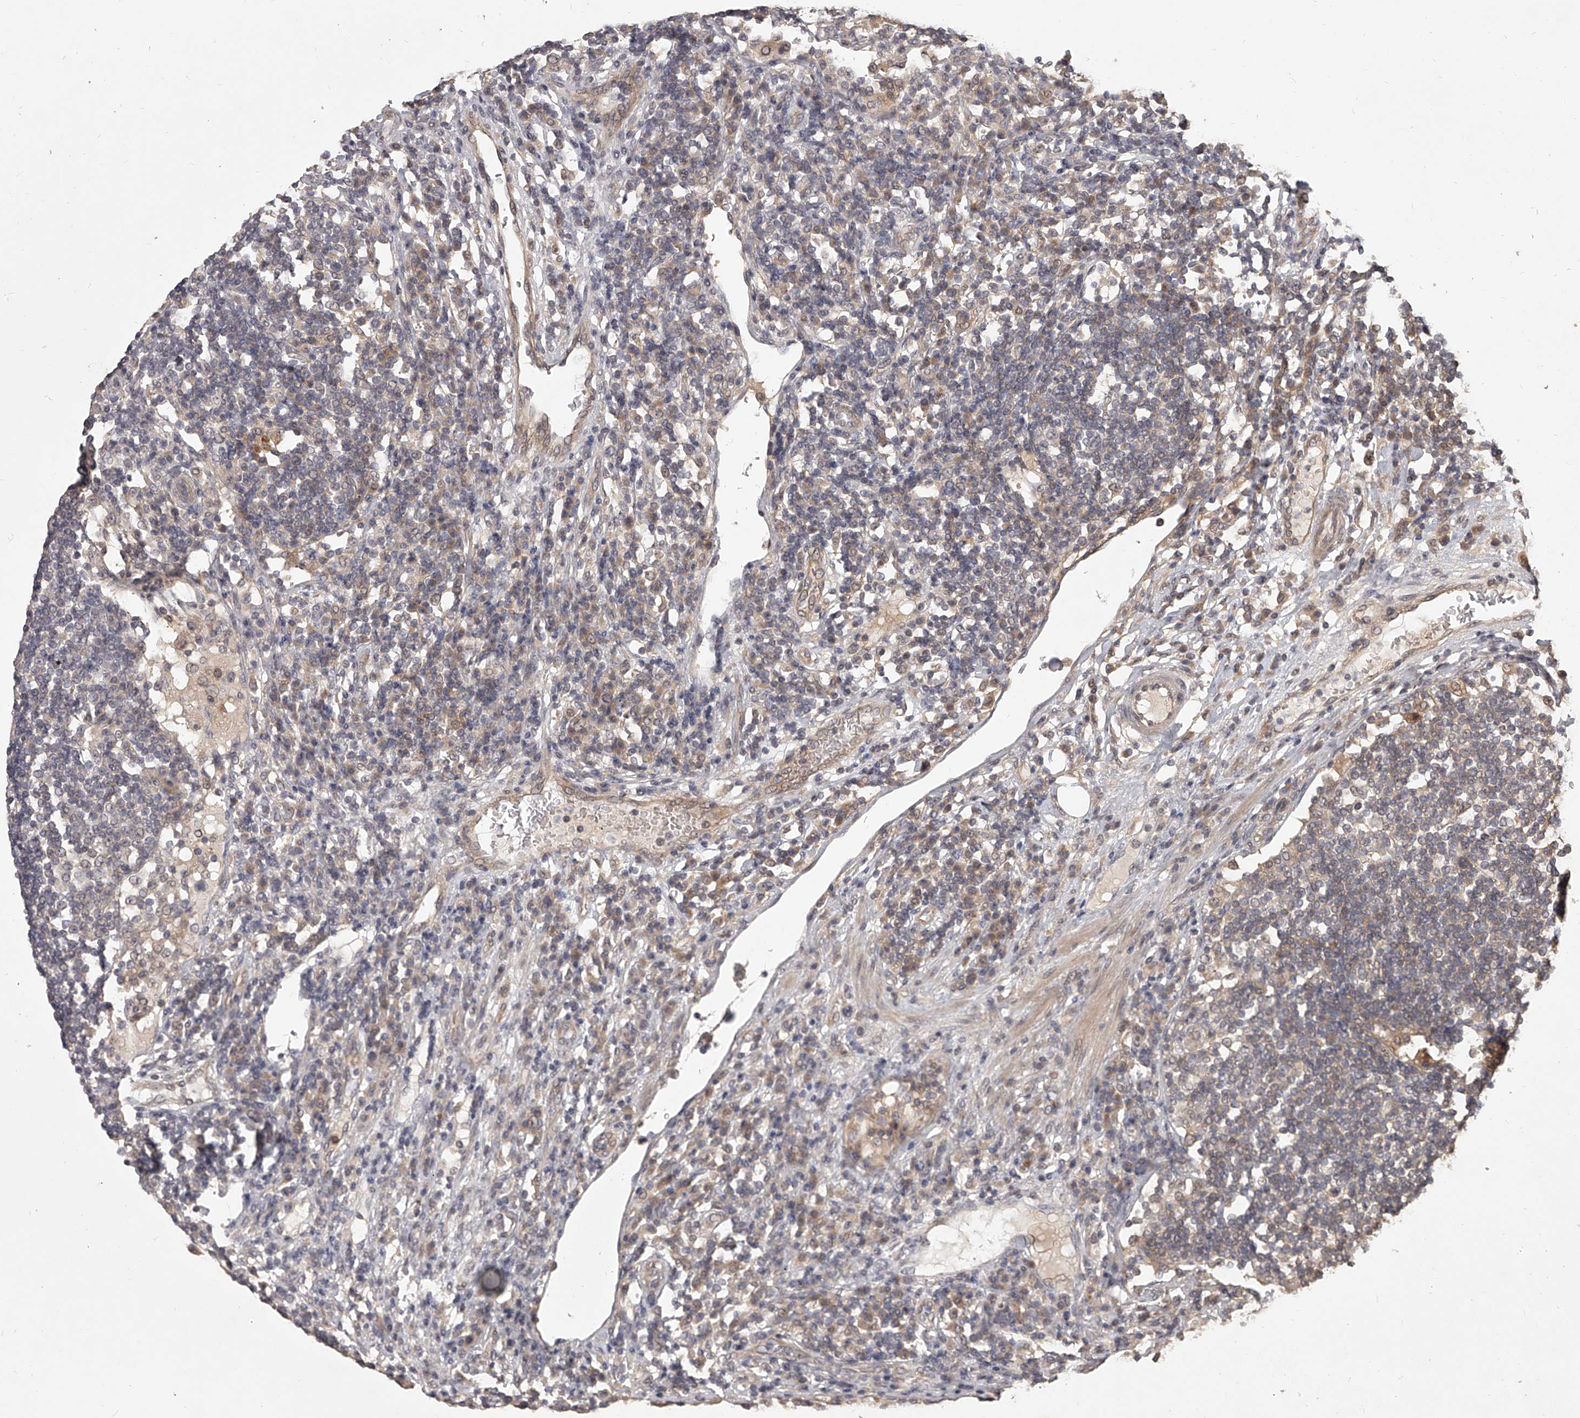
{"staining": {"intensity": "weak", "quantity": "25%-75%", "location": "cytoplasmic/membranous"}, "tissue": "lymph node", "cell_type": "Non-germinal center cells", "image_type": "normal", "snomed": [{"axis": "morphology", "description": "Normal tissue, NOS"}, {"axis": "topography", "description": "Lymph node"}], "caption": "The micrograph shows a brown stain indicating the presence of a protein in the cytoplasmic/membranous of non-germinal center cells in lymph node. (DAB (3,3'-diaminobenzidine) = brown stain, brightfield microscopy at high magnification).", "gene": "SLC37A1", "patient": {"sex": "female", "age": 53}}